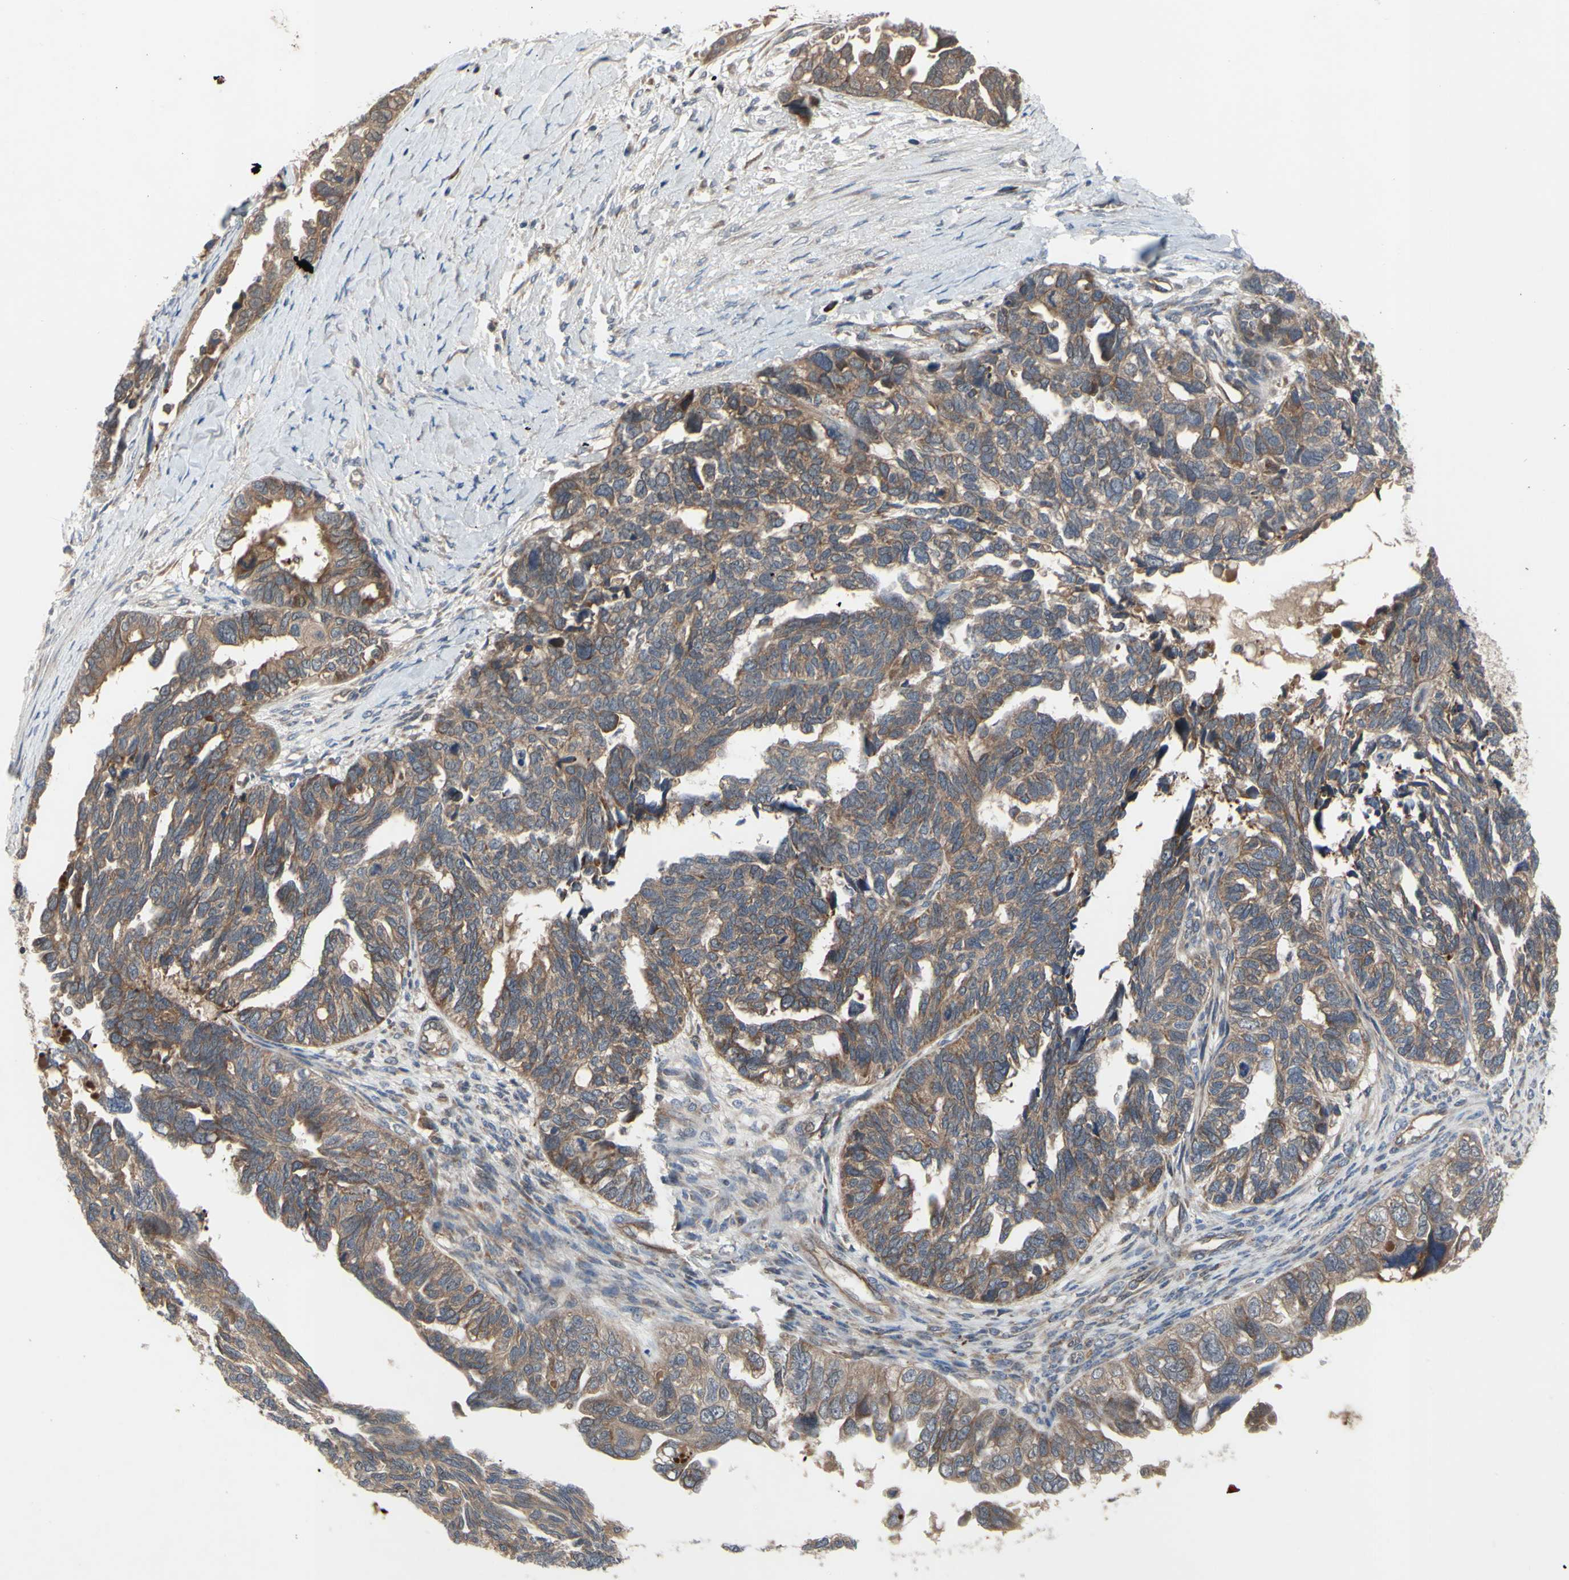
{"staining": {"intensity": "moderate", "quantity": ">75%", "location": "cytoplasmic/membranous"}, "tissue": "ovarian cancer", "cell_type": "Tumor cells", "image_type": "cancer", "snomed": [{"axis": "morphology", "description": "Cystadenocarcinoma, serous, NOS"}, {"axis": "topography", "description": "Ovary"}], "caption": "The histopathology image demonstrates immunohistochemical staining of ovarian serous cystadenocarcinoma. There is moderate cytoplasmic/membranous expression is appreciated in about >75% of tumor cells.", "gene": "XIAP", "patient": {"sex": "female", "age": 79}}